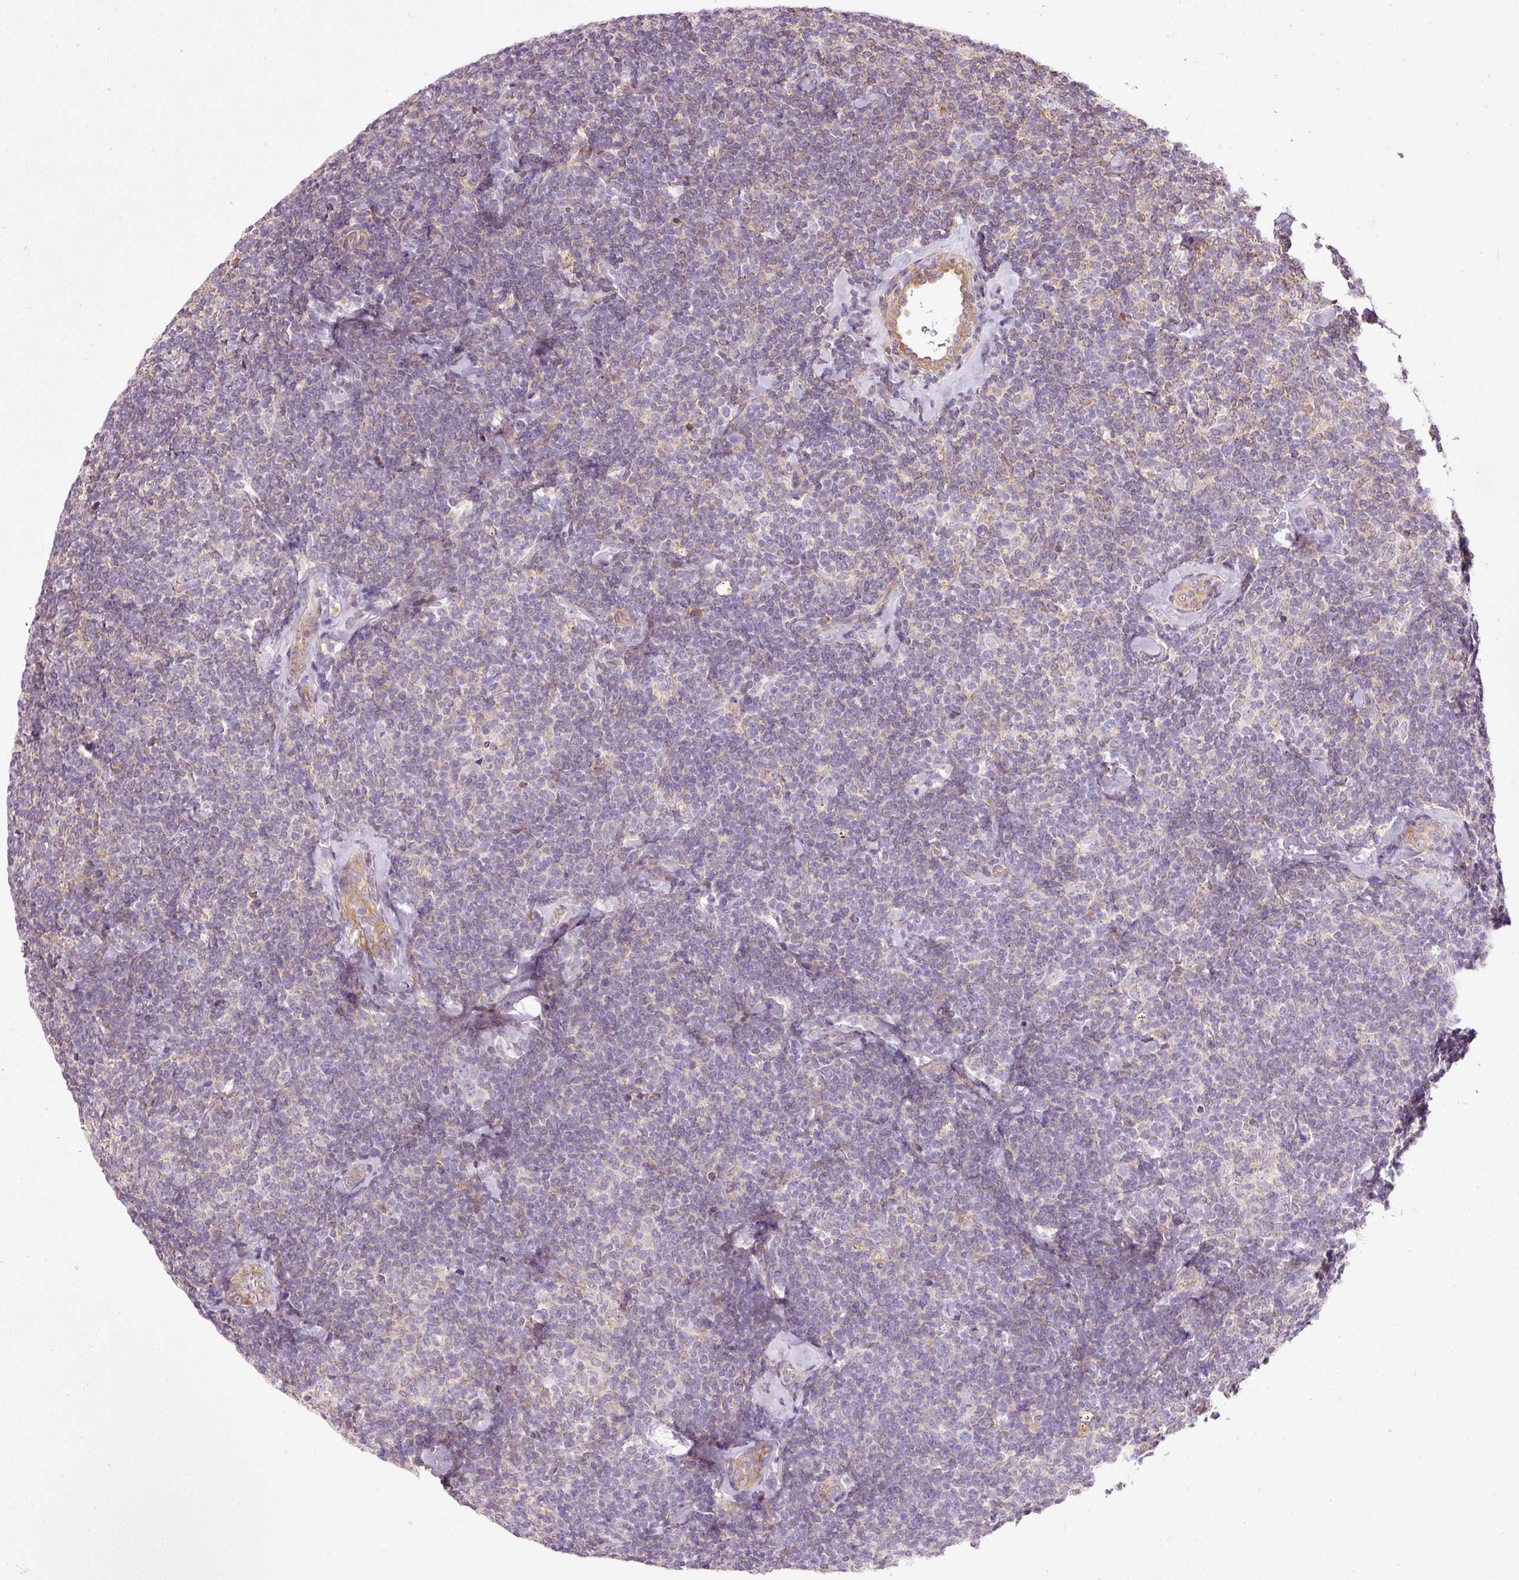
{"staining": {"intensity": "negative", "quantity": "none", "location": "none"}, "tissue": "lymphoma", "cell_type": "Tumor cells", "image_type": "cancer", "snomed": [{"axis": "morphology", "description": "Malignant lymphoma, non-Hodgkin's type, Low grade"}, {"axis": "topography", "description": "Lymph node"}], "caption": "This is an IHC histopathology image of low-grade malignant lymphoma, non-Hodgkin's type. There is no positivity in tumor cells.", "gene": "PAQR9", "patient": {"sex": "female", "age": 56}}